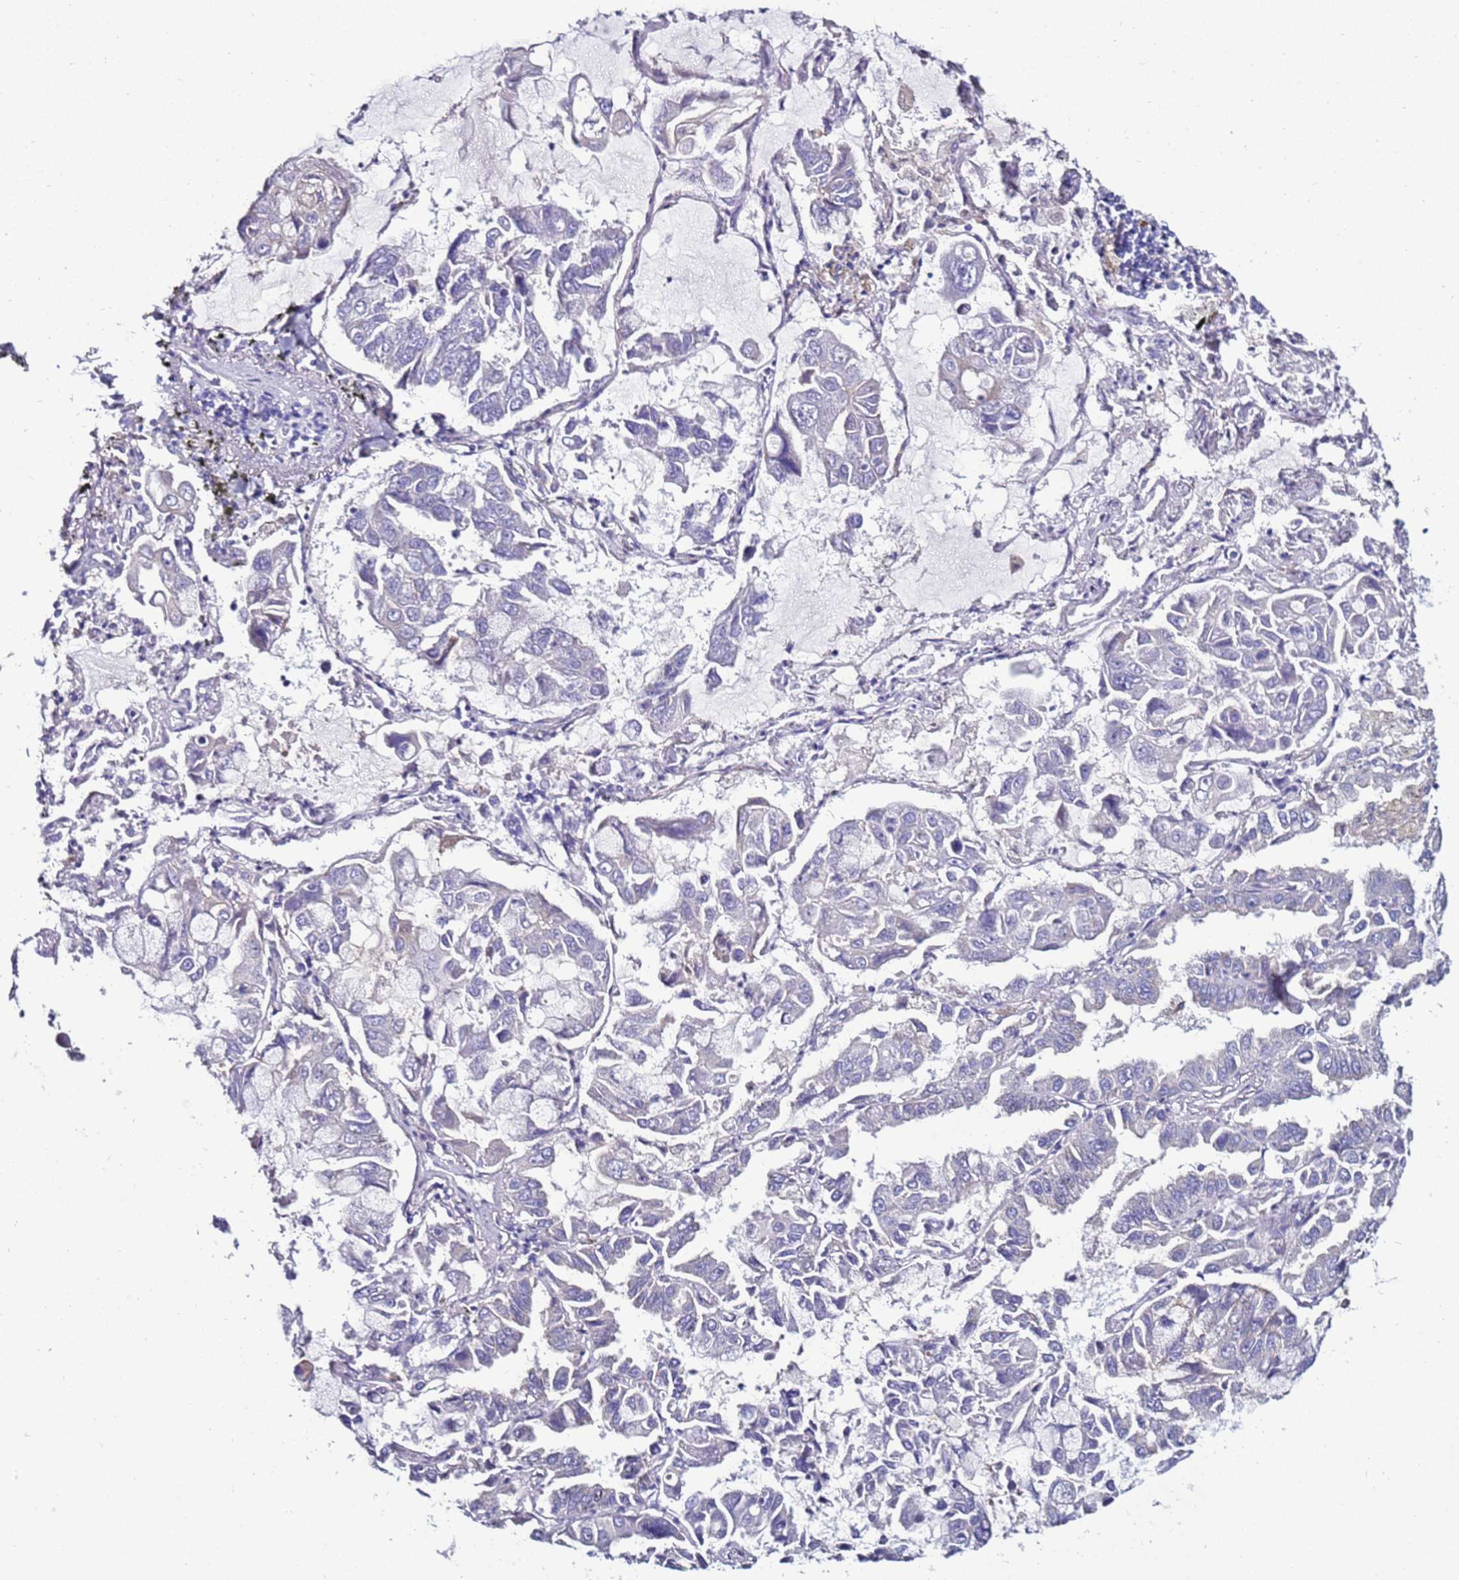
{"staining": {"intensity": "negative", "quantity": "none", "location": "none"}, "tissue": "lung cancer", "cell_type": "Tumor cells", "image_type": "cancer", "snomed": [{"axis": "morphology", "description": "Adenocarcinoma, NOS"}, {"axis": "topography", "description": "Lung"}], "caption": "IHC photomicrograph of human lung adenocarcinoma stained for a protein (brown), which displays no expression in tumor cells.", "gene": "GPN3", "patient": {"sex": "male", "age": 64}}